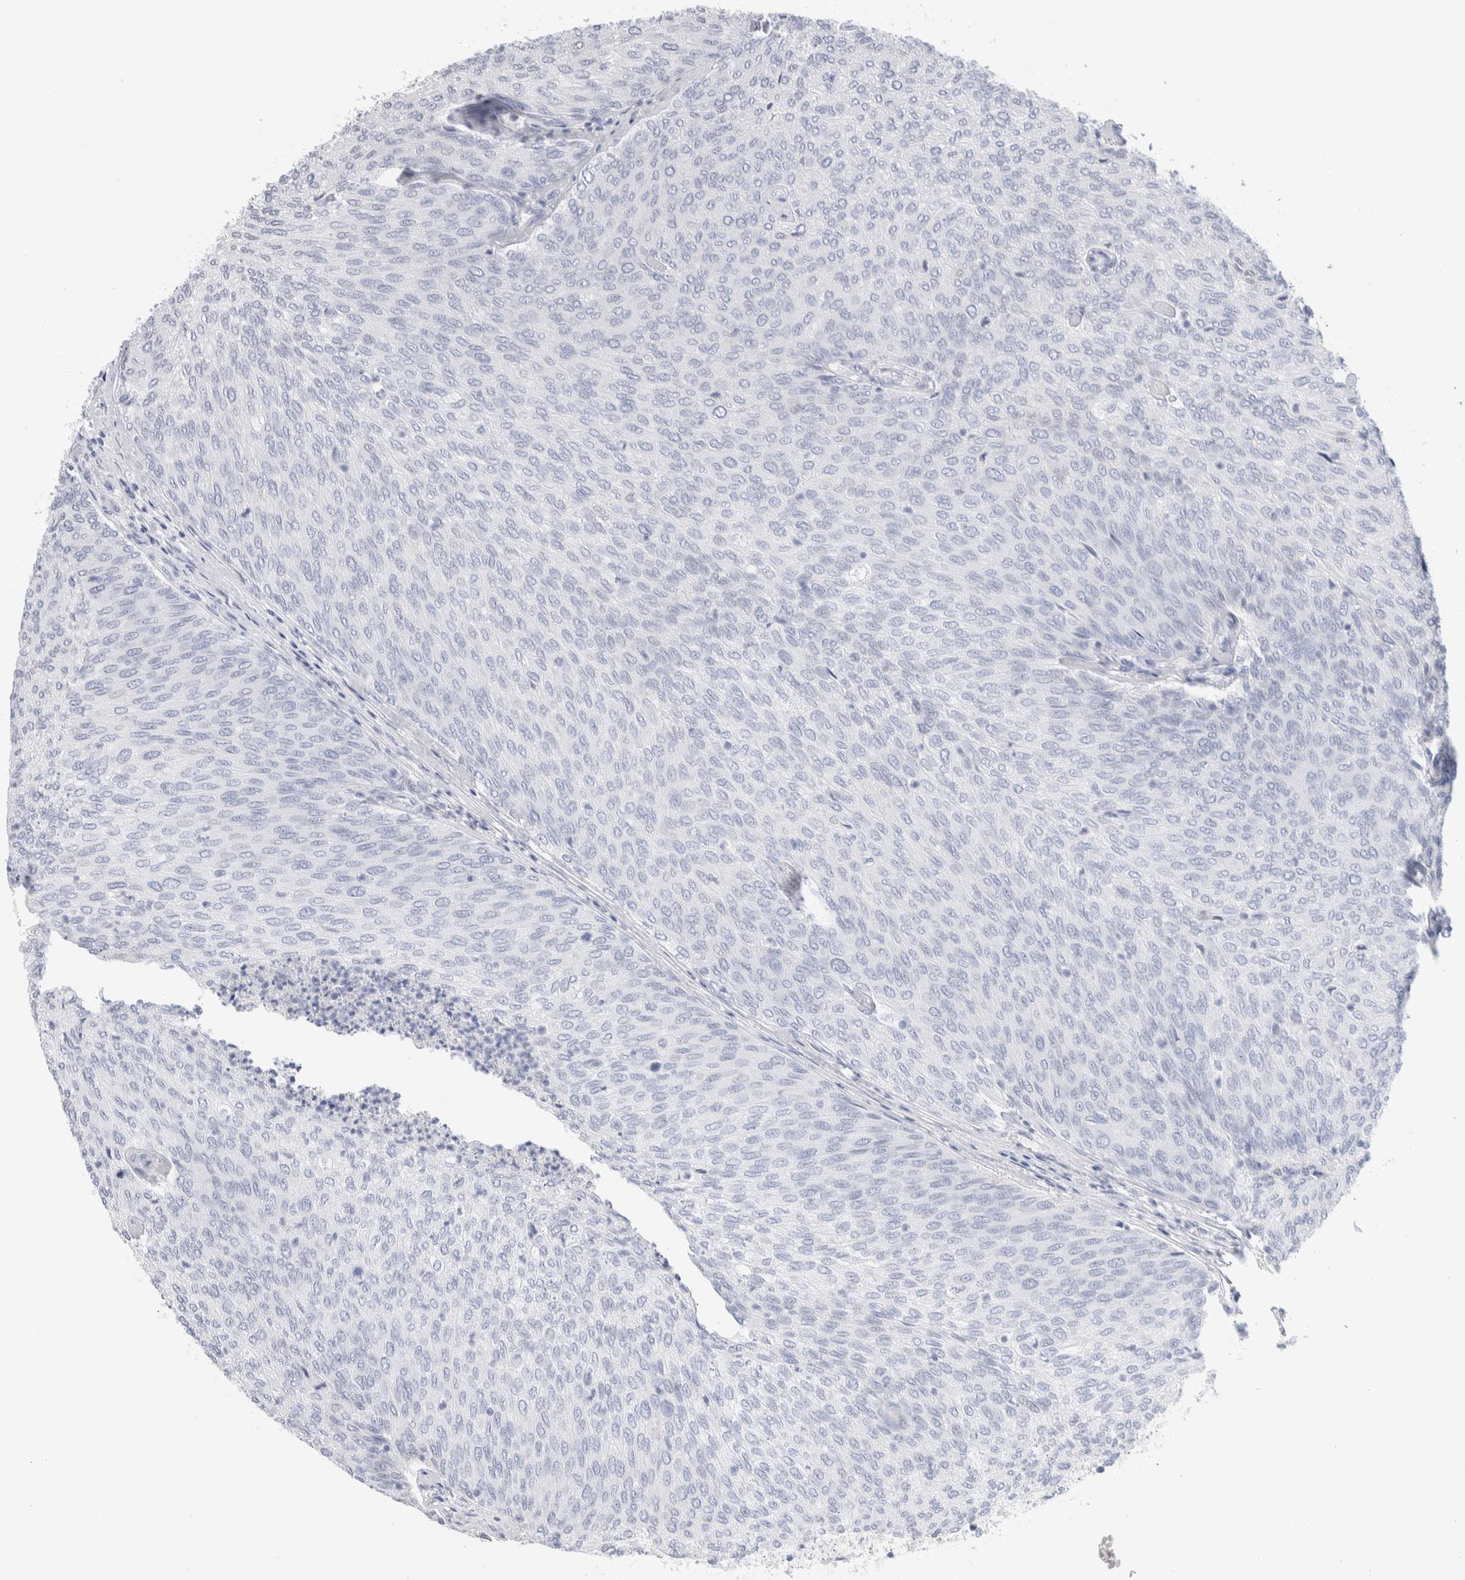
{"staining": {"intensity": "negative", "quantity": "none", "location": "none"}, "tissue": "urothelial cancer", "cell_type": "Tumor cells", "image_type": "cancer", "snomed": [{"axis": "morphology", "description": "Urothelial carcinoma, Low grade"}, {"axis": "topography", "description": "Urinary bladder"}], "caption": "Urothelial cancer was stained to show a protein in brown. There is no significant positivity in tumor cells. (DAB (3,3'-diaminobenzidine) IHC with hematoxylin counter stain).", "gene": "GDA", "patient": {"sex": "female", "age": 79}}